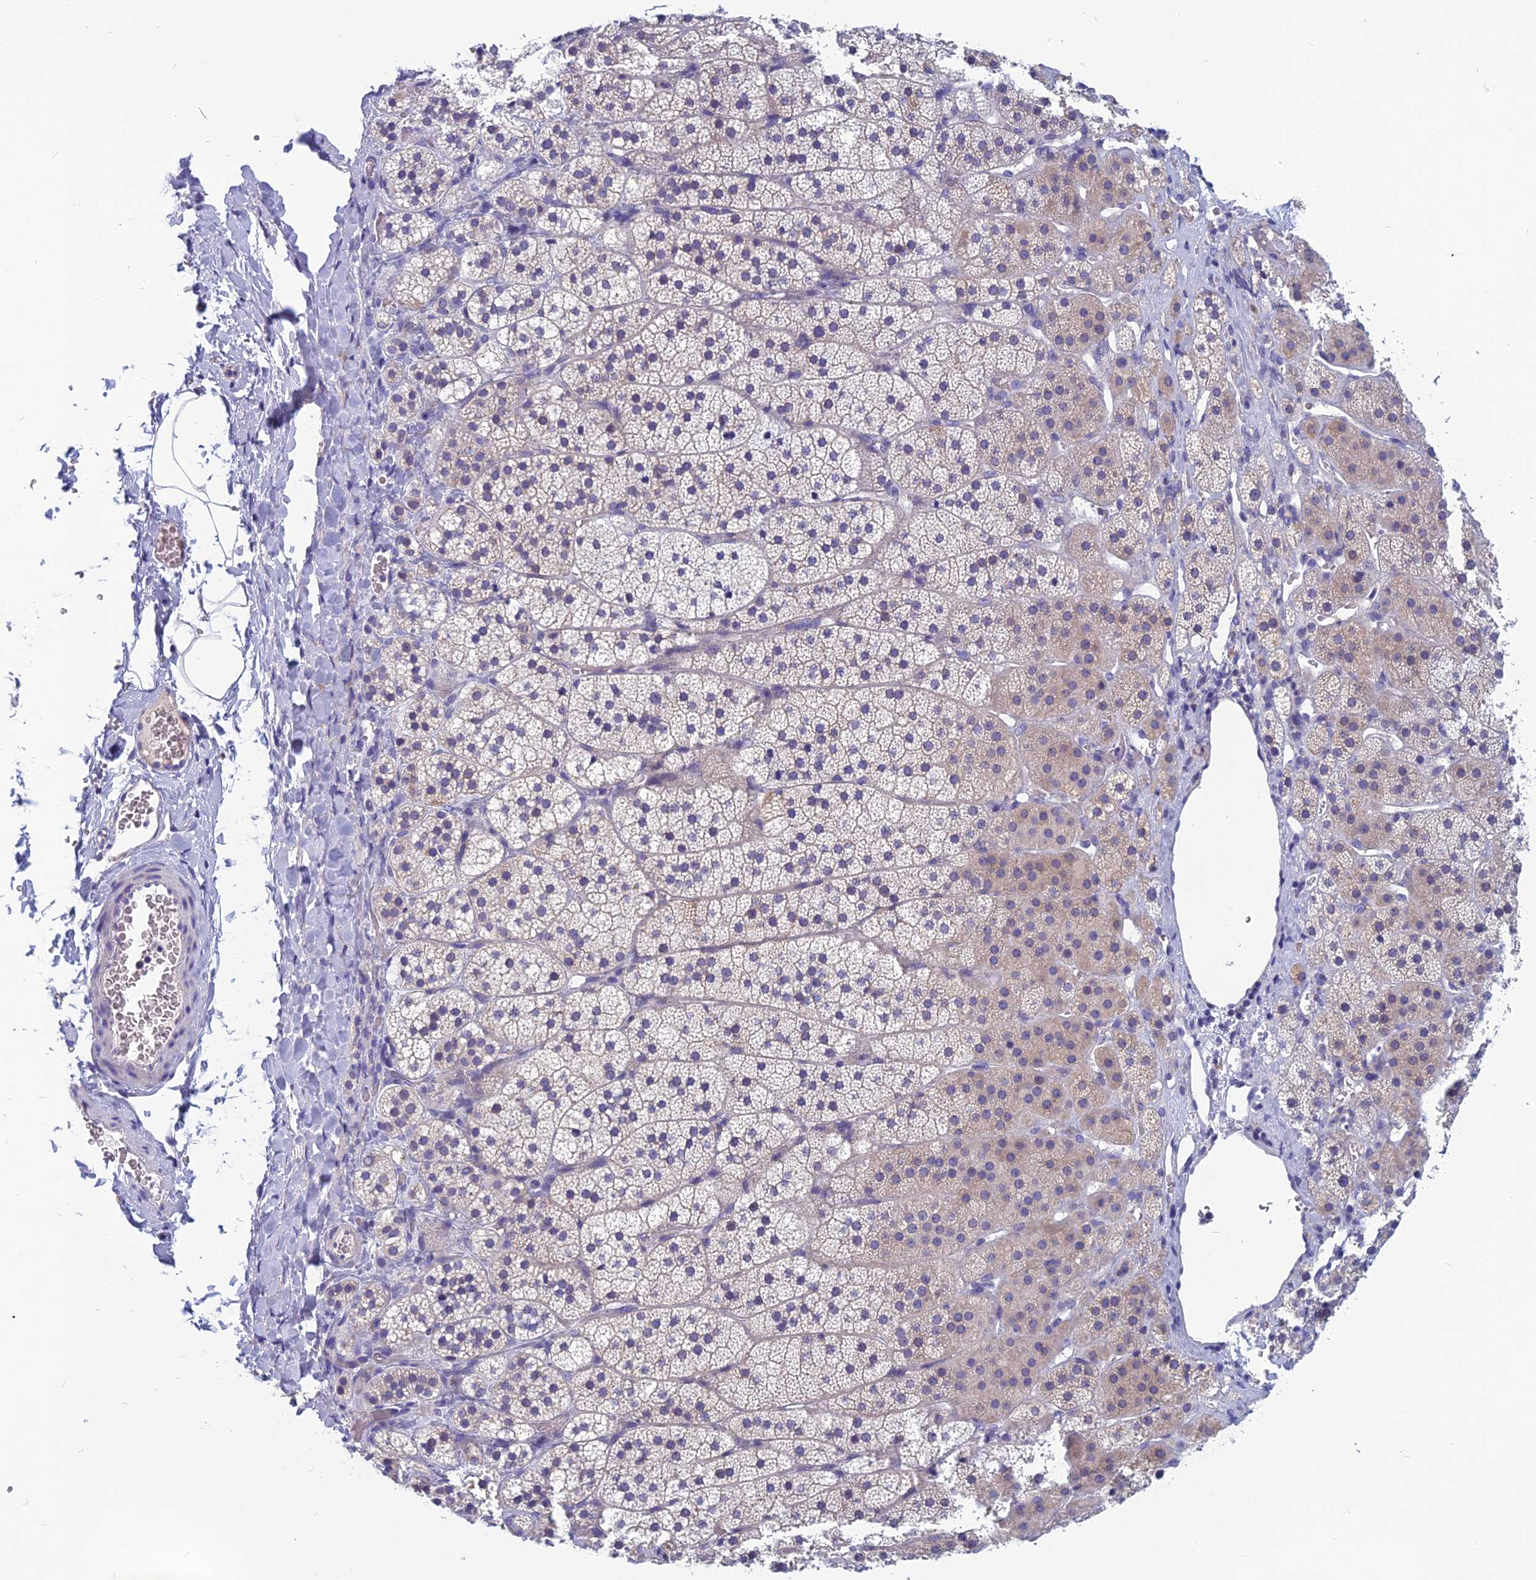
{"staining": {"intensity": "weak", "quantity": "<25%", "location": "cytoplasmic/membranous"}, "tissue": "adrenal gland", "cell_type": "Glandular cells", "image_type": "normal", "snomed": [{"axis": "morphology", "description": "Normal tissue, NOS"}, {"axis": "topography", "description": "Adrenal gland"}], "caption": "High power microscopy photomicrograph of an IHC histopathology image of unremarkable adrenal gland, revealing no significant expression in glandular cells.", "gene": "RBM41", "patient": {"sex": "female", "age": 44}}